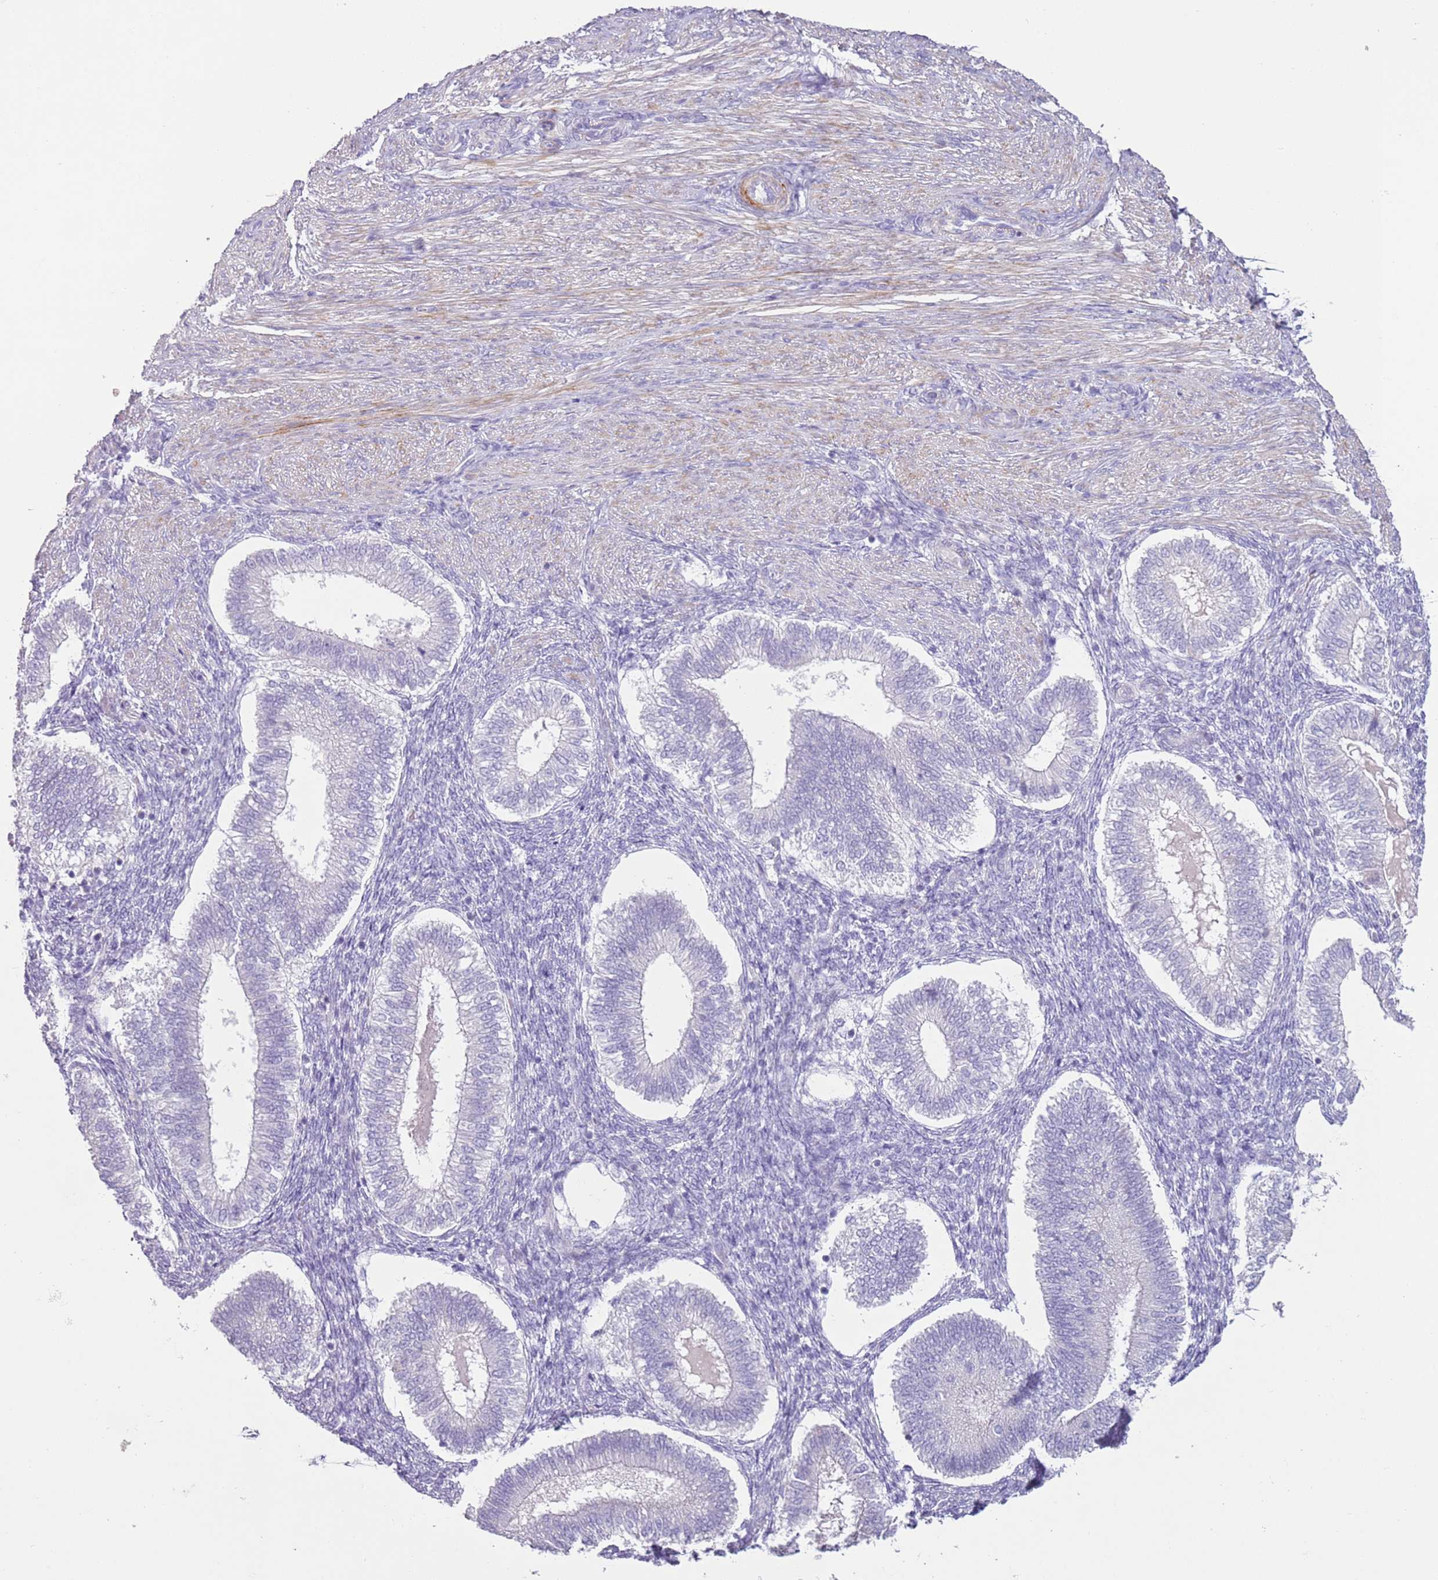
{"staining": {"intensity": "negative", "quantity": "none", "location": "none"}, "tissue": "endometrium", "cell_type": "Cells in endometrial stroma", "image_type": "normal", "snomed": [{"axis": "morphology", "description": "Normal tissue, NOS"}, {"axis": "topography", "description": "Endometrium"}], "caption": "The histopathology image displays no staining of cells in endometrial stroma in unremarkable endometrium. The staining was performed using DAB (3,3'-diaminobenzidine) to visualize the protein expression in brown, while the nuclei were stained in blue with hematoxylin (Magnification: 20x).", "gene": "ZNF239", "patient": {"sex": "female", "age": 25}}